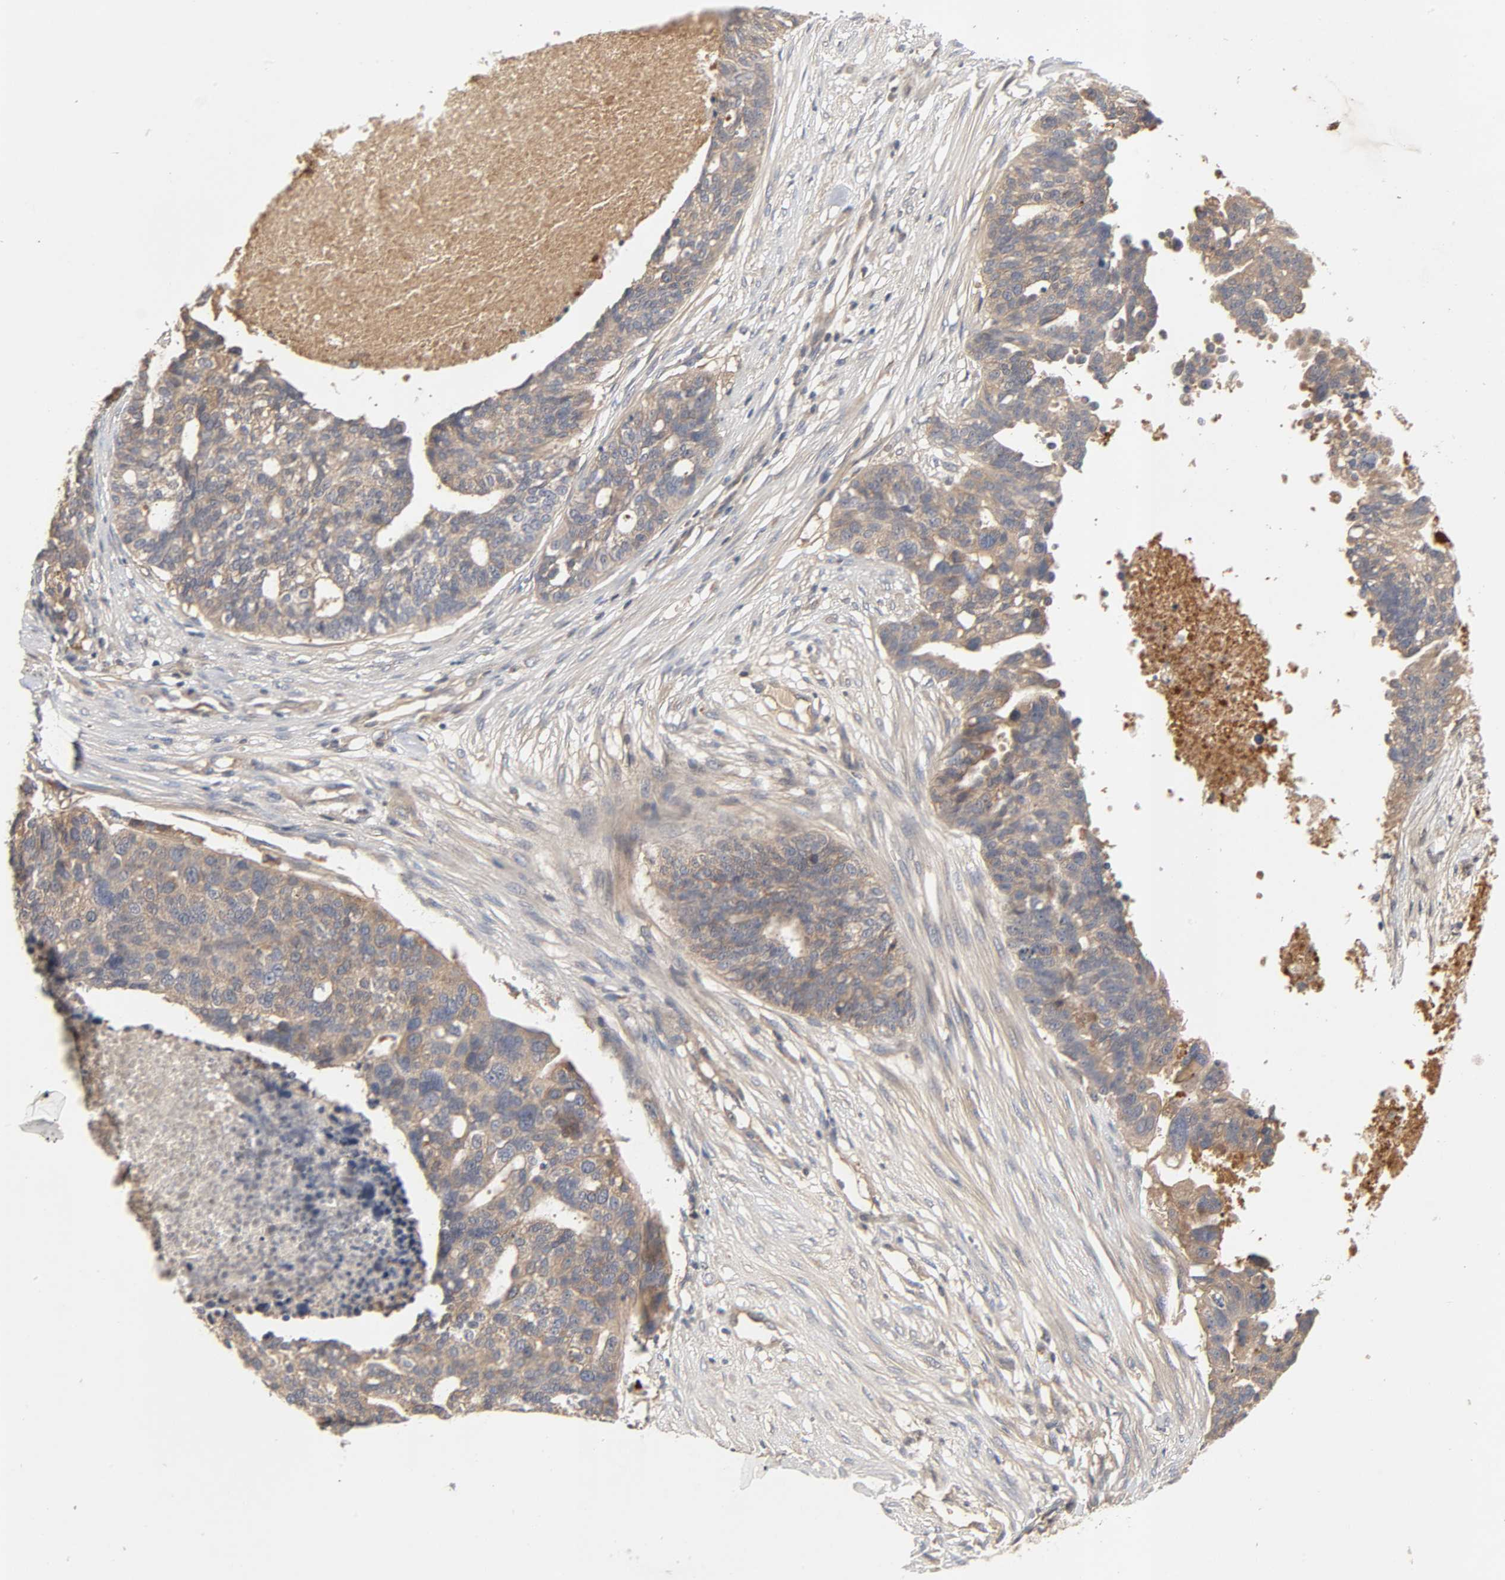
{"staining": {"intensity": "moderate", "quantity": ">75%", "location": "cytoplasmic/membranous"}, "tissue": "ovarian cancer", "cell_type": "Tumor cells", "image_type": "cancer", "snomed": [{"axis": "morphology", "description": "Cystadenocarcinoma, serous, NOS"}, {"axis": "topography", "description": "Ovary"}], "caption": "Immunohistochemistry (IHC) image of serous cystadenocarcinoma (ovarian) stained for a protein (brown), which exhibits medium levels of moderate cytoplasmic/membranous staining in about >75% of tumor cells.", "gene": "CPB2", "patient": {"sex": "female", "age": 59}}